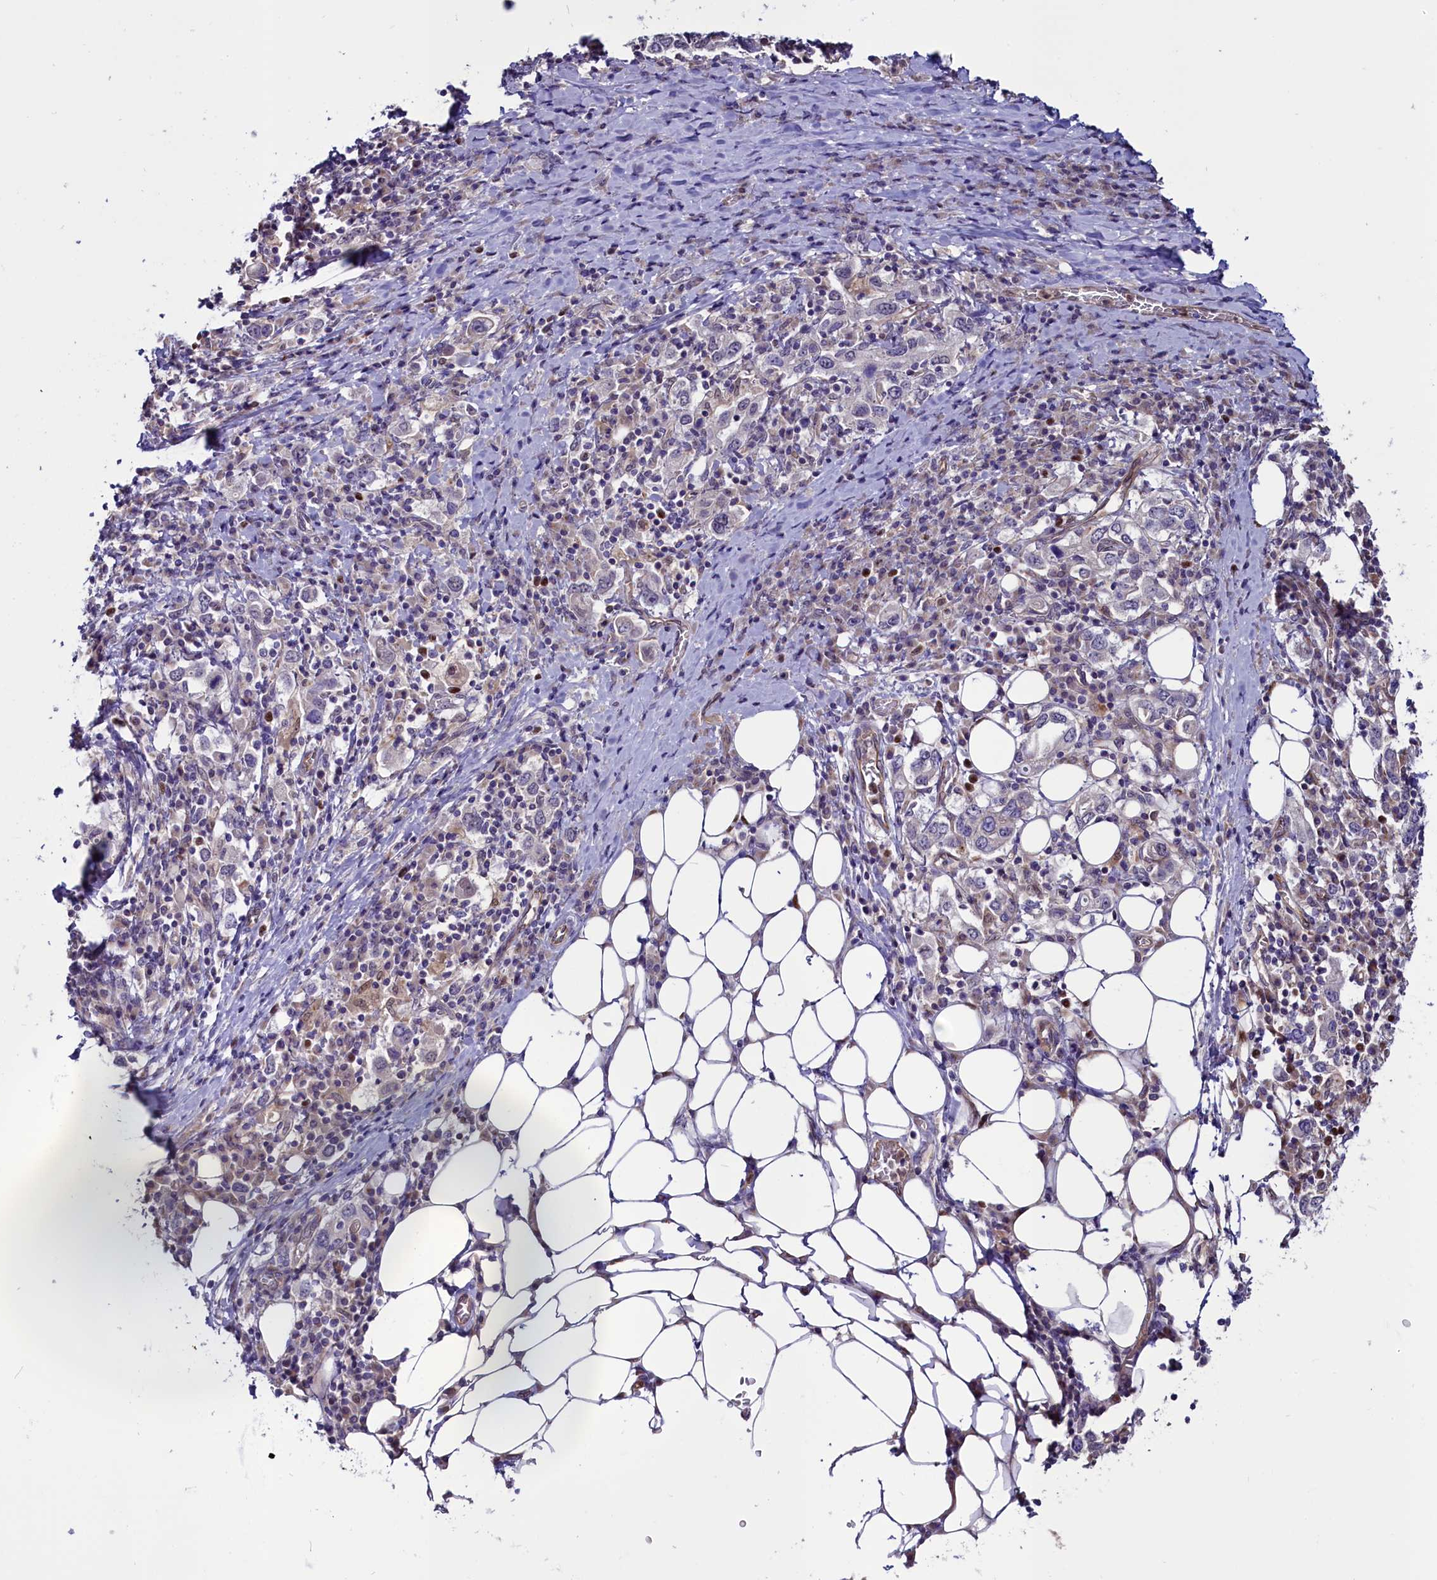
{"staining": {"intensity": "negative", "quantity": "none", "location": "none"}, "tissue": "stomach cancer", "cell_type": "Tumor cells", "image_type": "cancer", "snomed": [{"axis": "morphology", "description": "Adenocarcinoma, NOS"}, {"axis": "topography", "description": "Stomach, upper"}, {"axis": "topography", "description": "Stomach"}], "caption": "This is an IHC histopathology image of stomach cancer (adenocarcinoma). There is no staining in tumor cells.", "gene": "PDILT", "patient": {"sex": "male", "age": 62}}